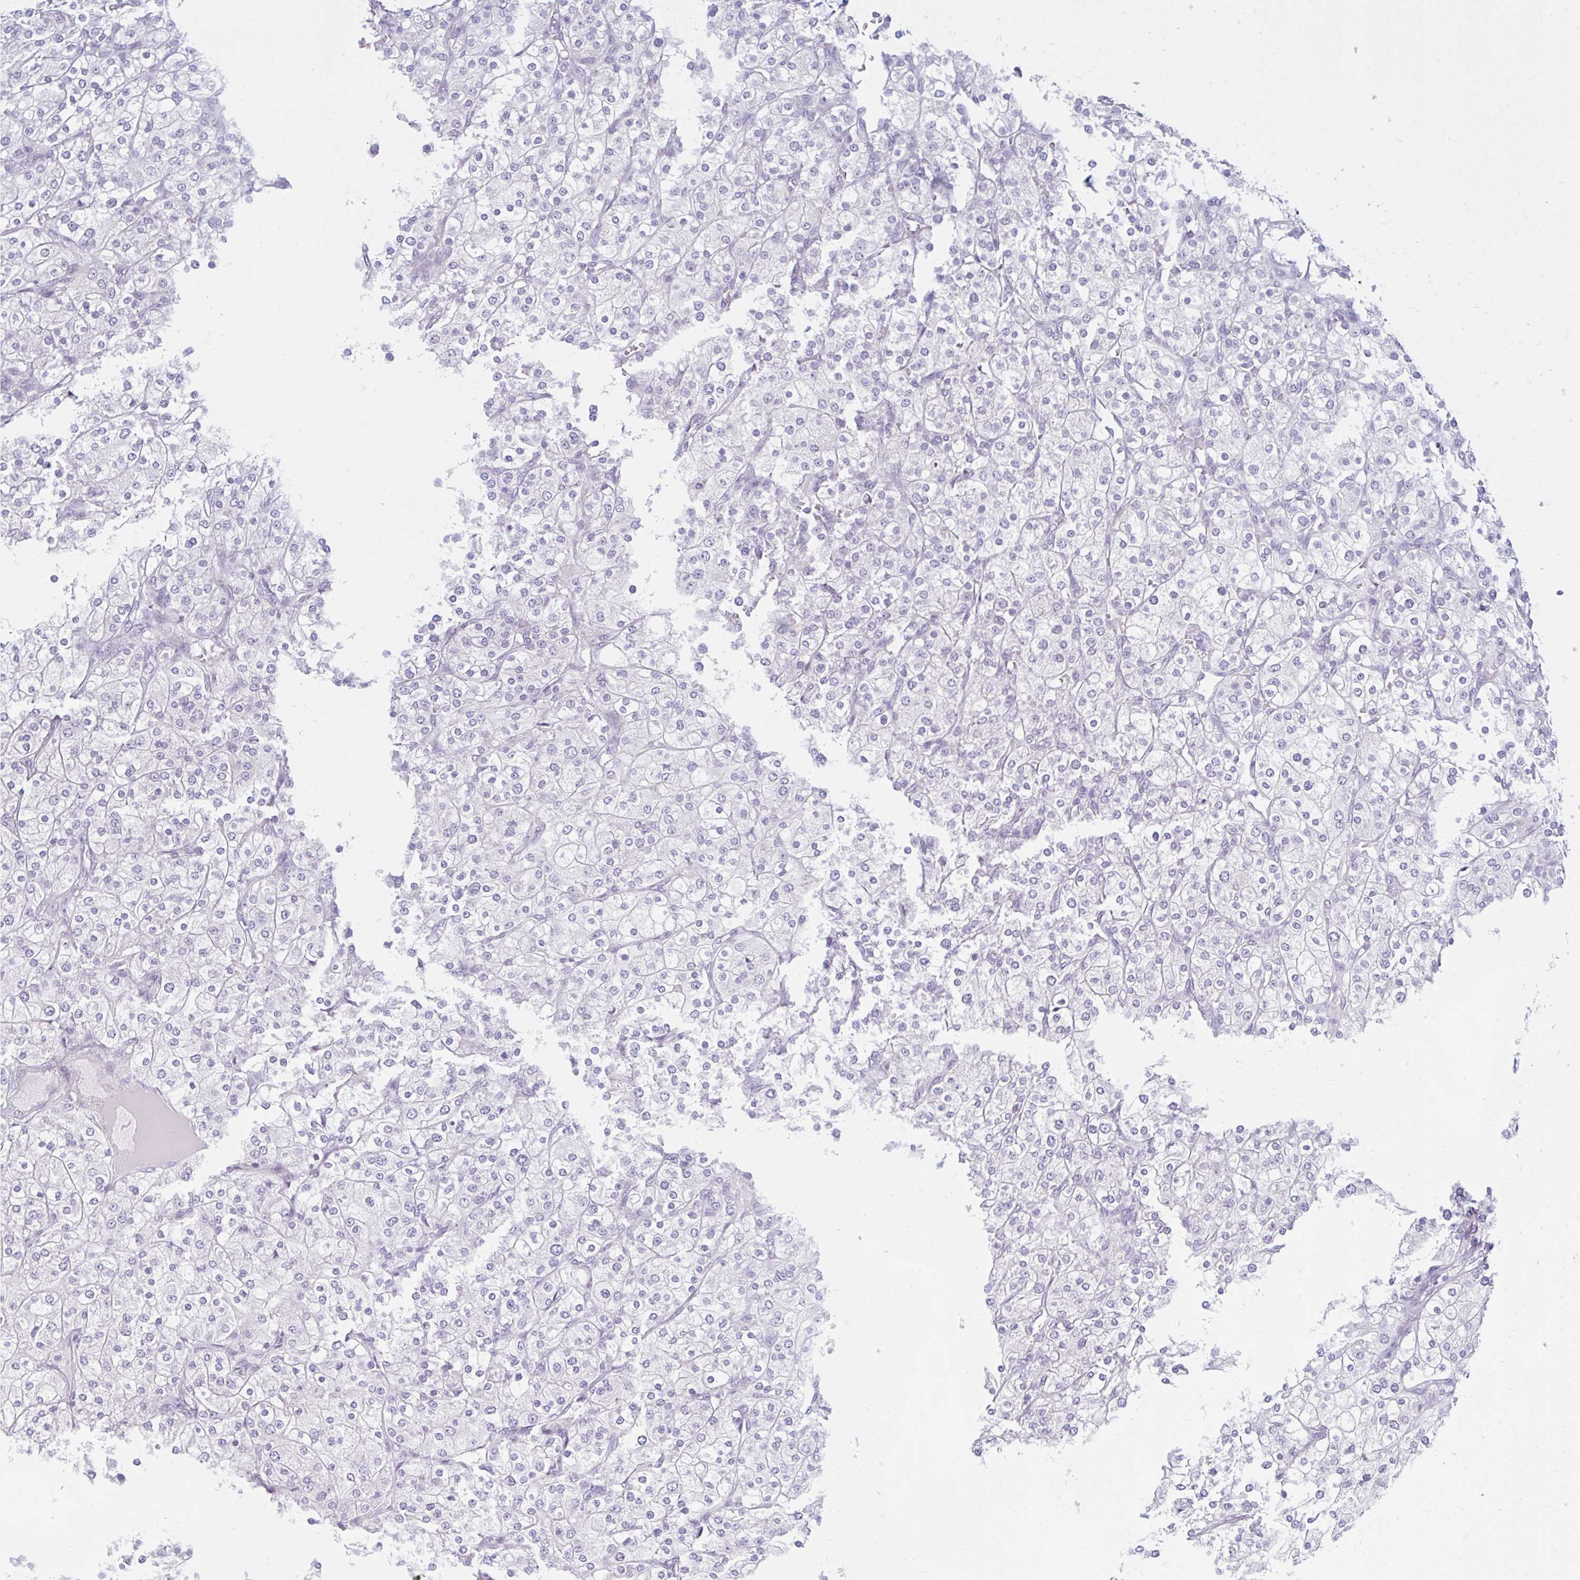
{"staining": {"intensity": "negative", "quantity": "none", "location": "none"}, "tissue": "renal cancer", "cell_type": "Tumor cells", "image_type": "cancer", "snomed": [{"axis": "morphology", "description": "Adenocarcinoma, NOS"}, {"axis": "topography", "description": "Kidney"}], "caption": "Tumor cells show no significant protein staining in renal cancer (adenocarcinoma). Brightfield microscopy of immunohistochemistry stained with DAB (brown) and hematoxylin (blue), captured at high magnification.", "gene": "FAM153A", "patient": {"sex": "male", "age": 80}}